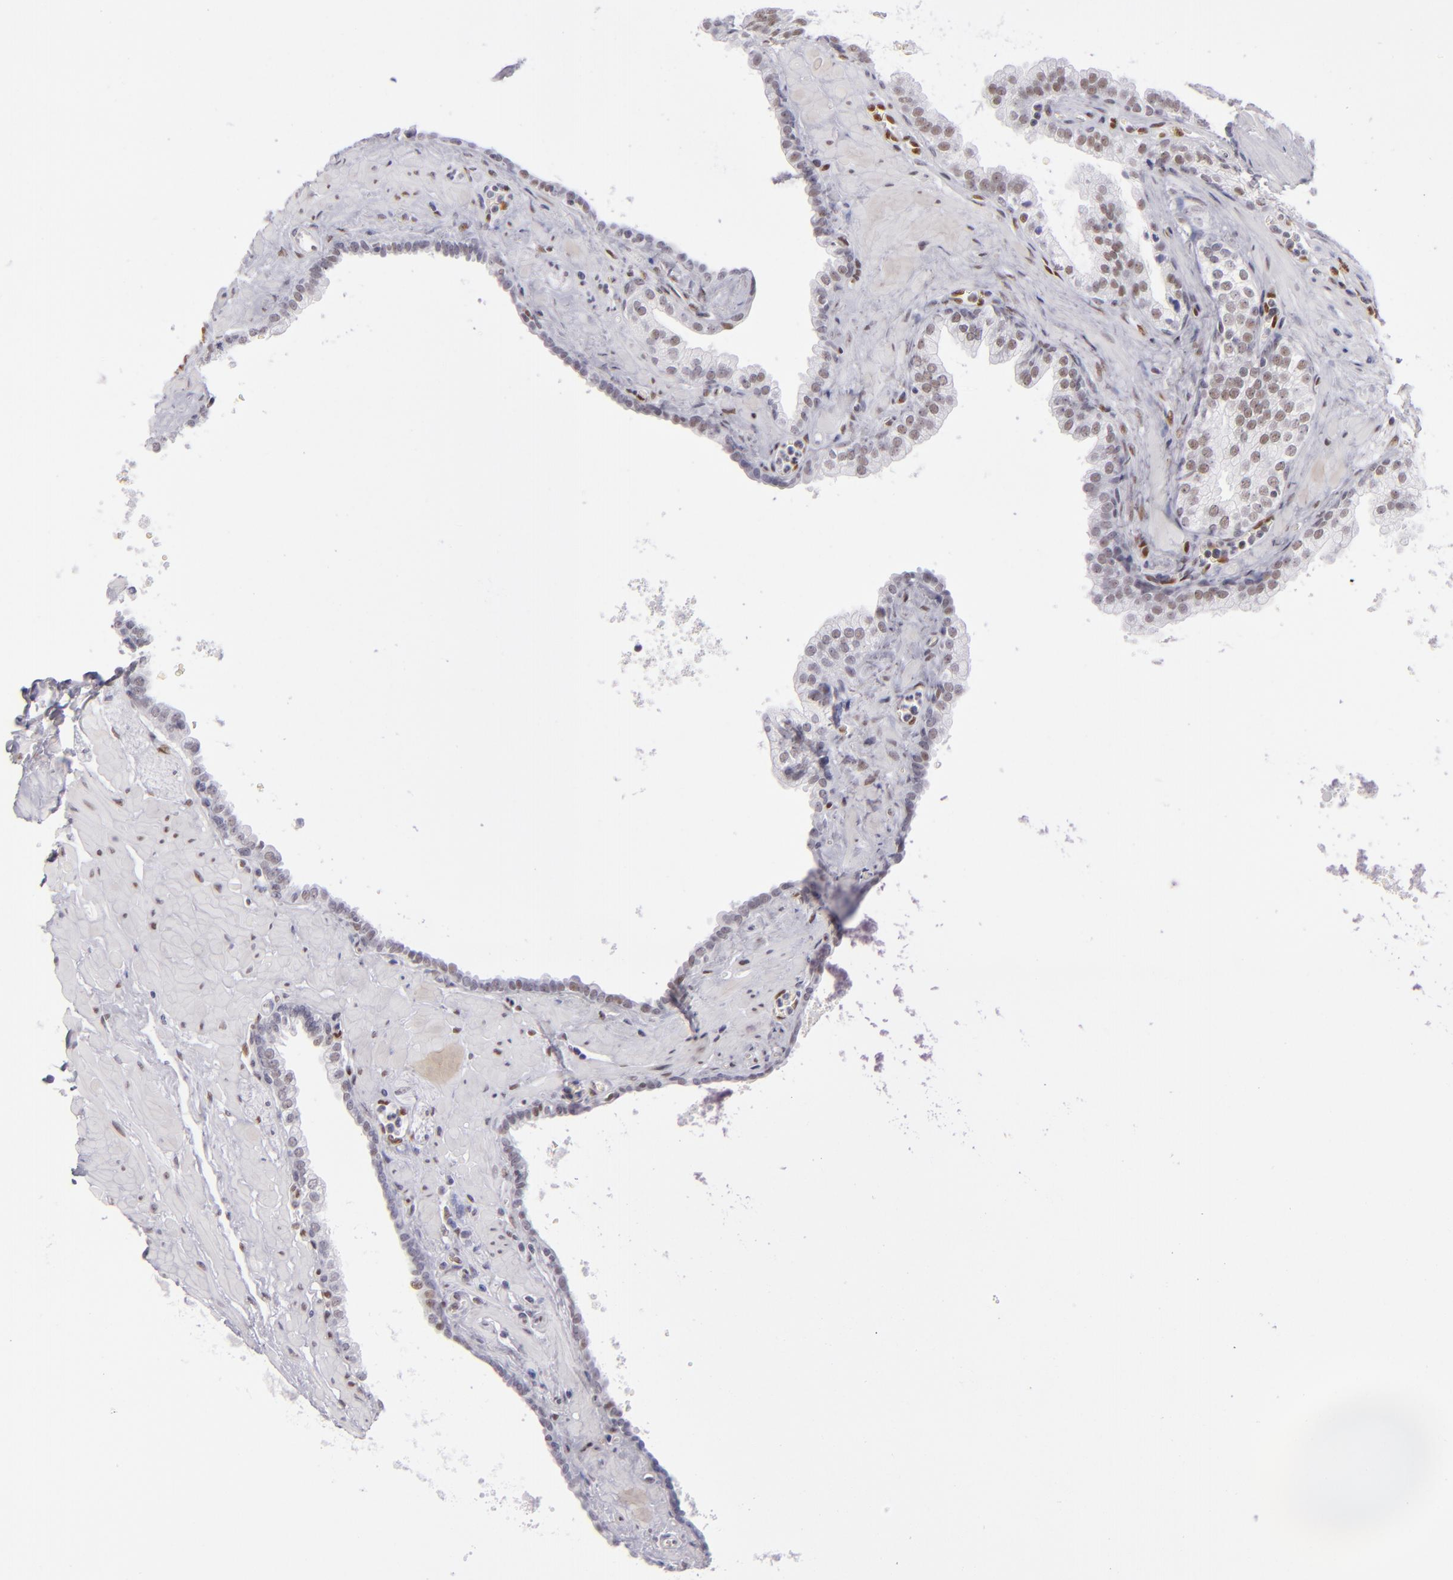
{"staining": {"intensity": "moderate", "quantity": ">75%", "location": "nuclear"}, "tissue": "prostate", "cell_type": "Glandular cells", "image_type": "normal", "snomed": [{"axis": "morphology", "description": "Normal tissue, NOS"}, {"axis": "topography", "description": "Prostate"}], "caption": "A brown stain labels moderate nuclear positivity of a protein in glandular cells of benign prostate.", "gene": "TOP3A", "patient": {"sex": "male", "age": 60}}